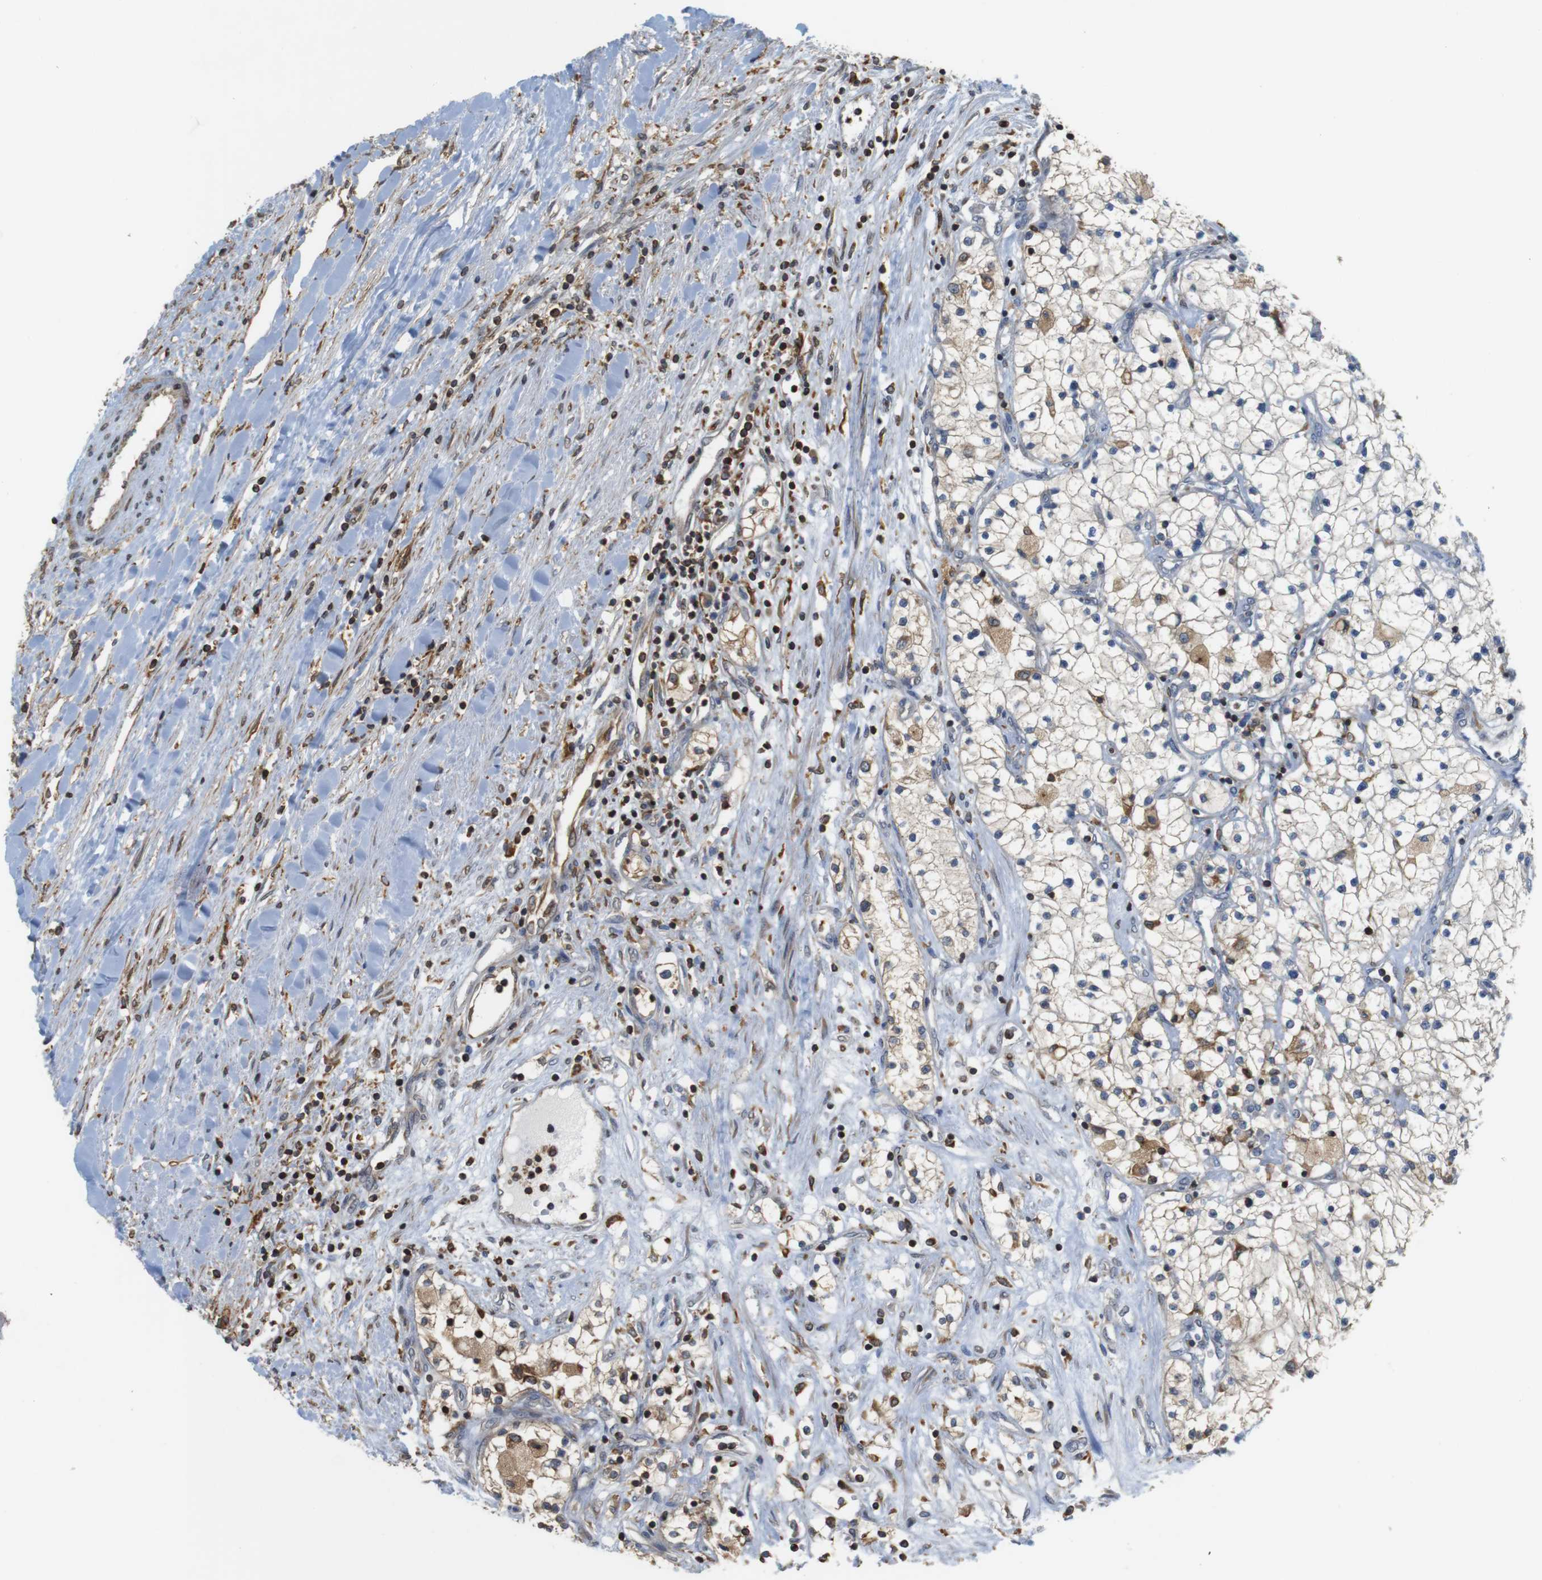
{"staining": {"intensity": "negative", "quantity": "none", "location": "none"}, "tissue": "renal cancer", "cell_type": "Tumor cells", "image_type": "cancer", "snomed": [{"axis": "morphology", "description": "Adenocarcinoma, NOS"}, {"axis": "topography", "description": "Kidney"}], "caption": "High power microscopy image of an immunohistochemistry histopathology image of renal cancer, revealing no significant positivity in tumor cells. (Immunohistochemistry, brightfield microscopy, high magnification).", "gene": "ARL6IP5", "patient": {"sex": "male", "age": 68}}